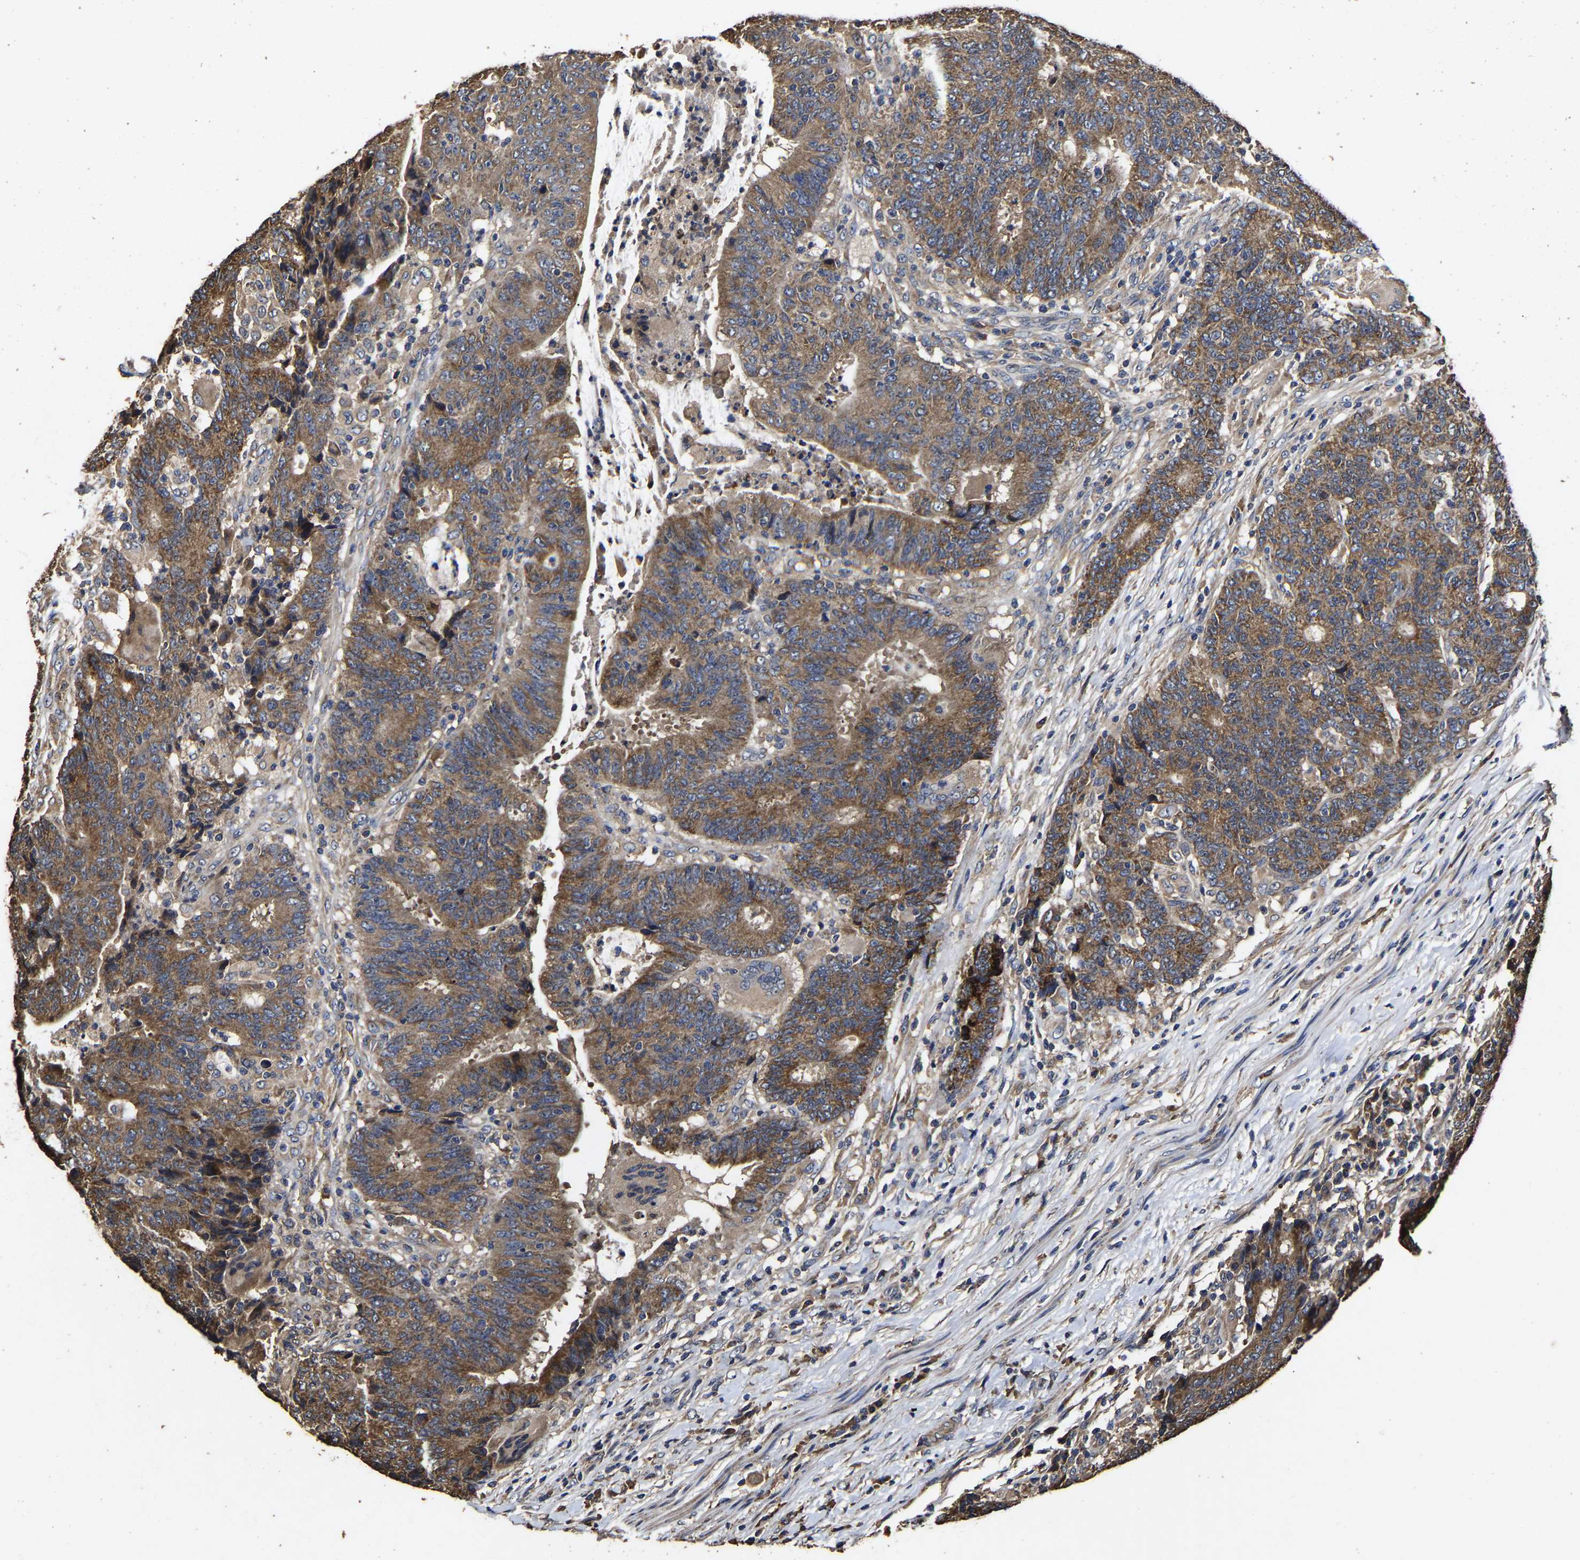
{"staining": {"intensity": "moderate", "quantity": ">75%", "location": "cytoplasmic/membranous"}, "tissue": "colorectal cancer", "cell_type": "Tumor cells", "image_type": "cancer", "snomed": [{"axis": "morphology", "description": "Normal tissue, NOS"}, {"axis": "morphology", "description": "Adenocarcinoma, NOS"}, {"axis": "topography", "description": "Colon"}], "caption": "Immunohistochemistry micrograph of colorectal cancer (adenocarcinoma) stained for a protein (brown), which demonstrates medium levels of moderate cytoplasmic/membranous positivity in about >75% of tumor cells.", "gene": "PPM1K", "patient": {"sex": "female", "age": 75}}